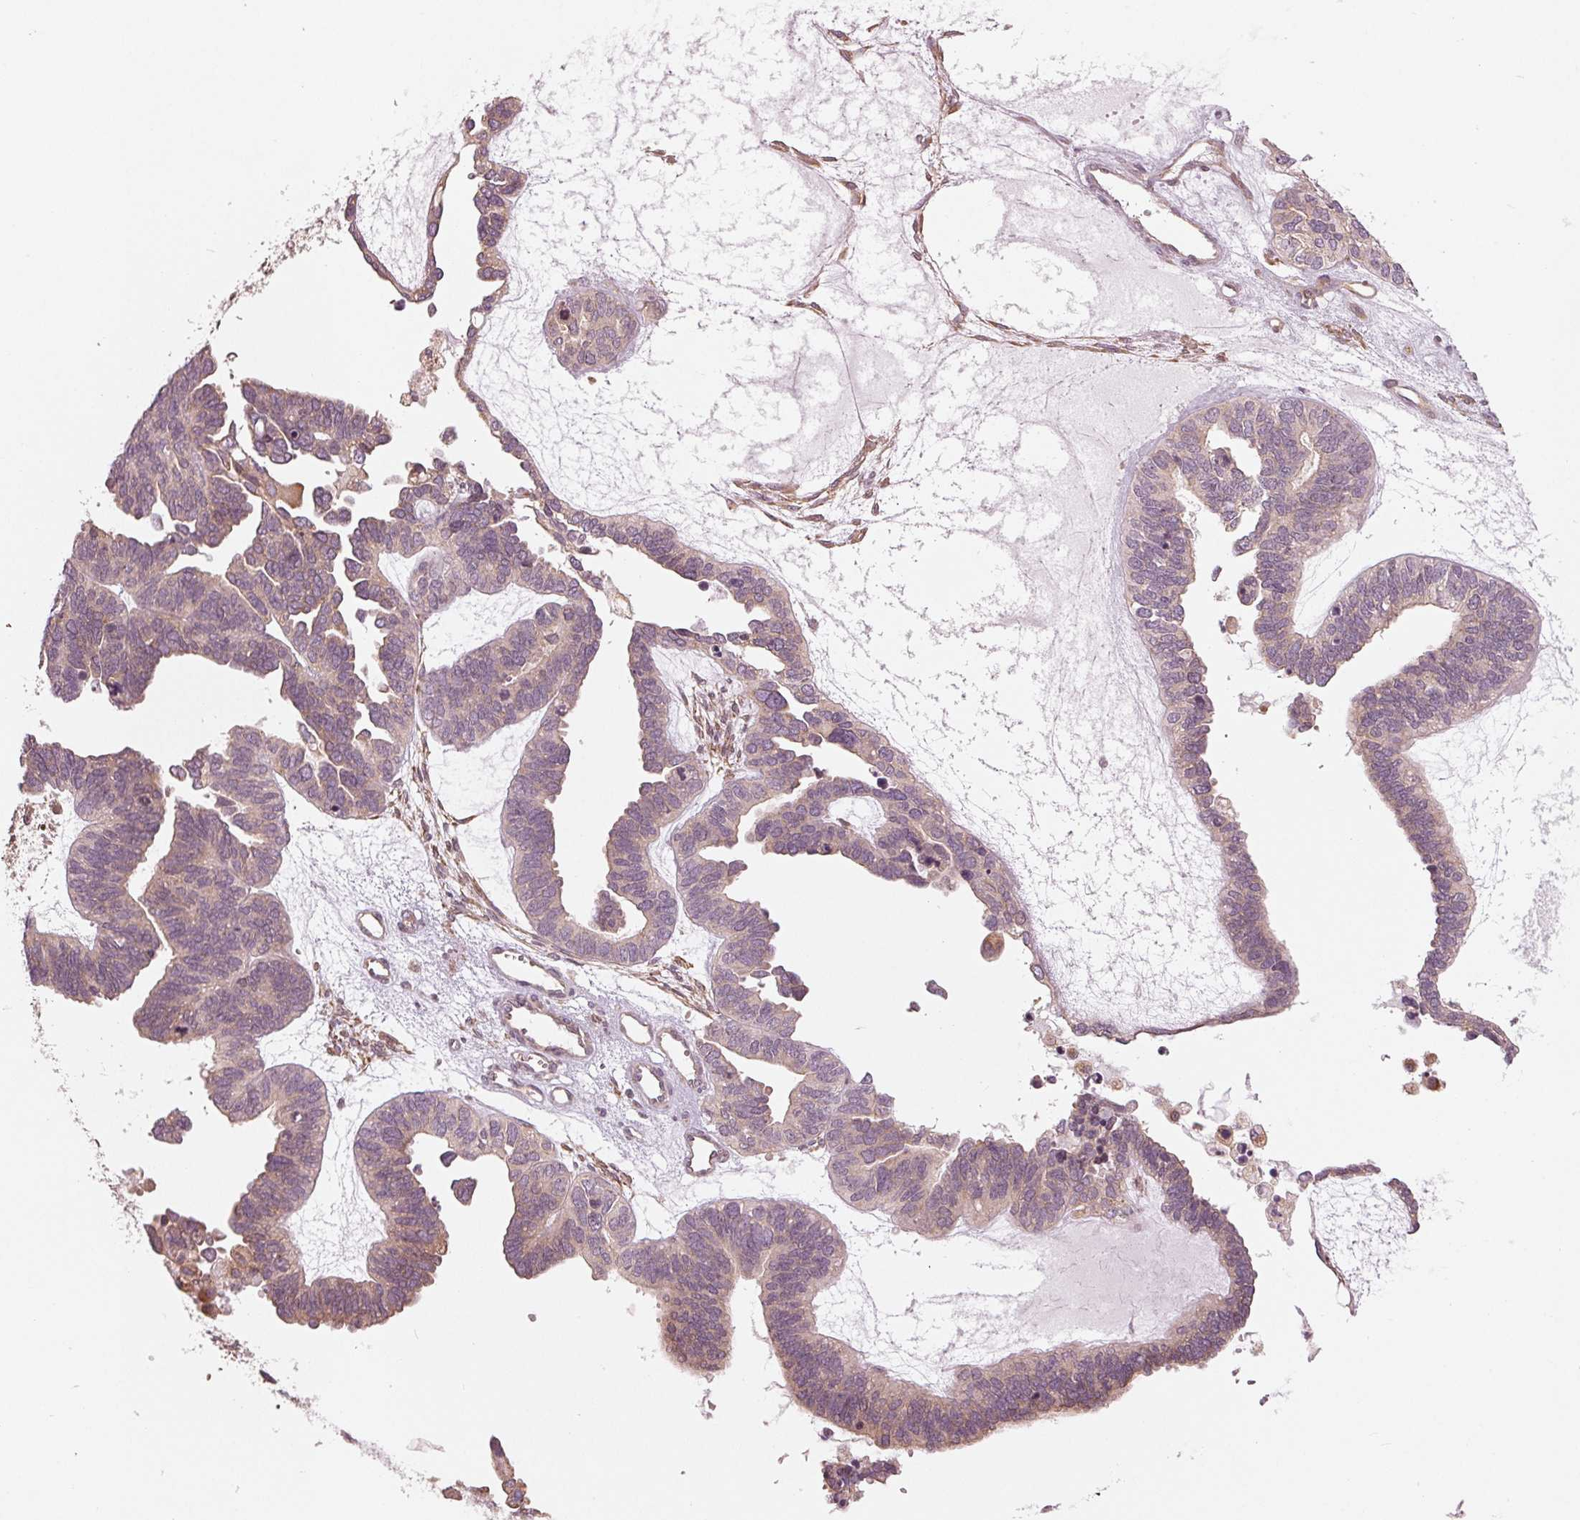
{"staining": {"intensity": "weak", "quantity": "25%-75%", "location": "cytoplasmic/membranous"}, "tissue": "ovarian cancer", "cell_type": "Tumor cells", "image_type": "cancer", "snomed": [{"axis": "morphology", "description": "Cystadenocarcinoma, serous, NOS"}, {"axis": "topography", "description": "Ovary"}], "caption": "This image shows ovarian cancer (serous cystadenocarcinoma) stained with IHC to label a protein in brown. The cytoplasmic/membranous of tumor cells show weak positivity for the protein. Nuclei are counter-stained blue.", "gene": "CMIP", "patient": {"sex": "female", "age": 51}}